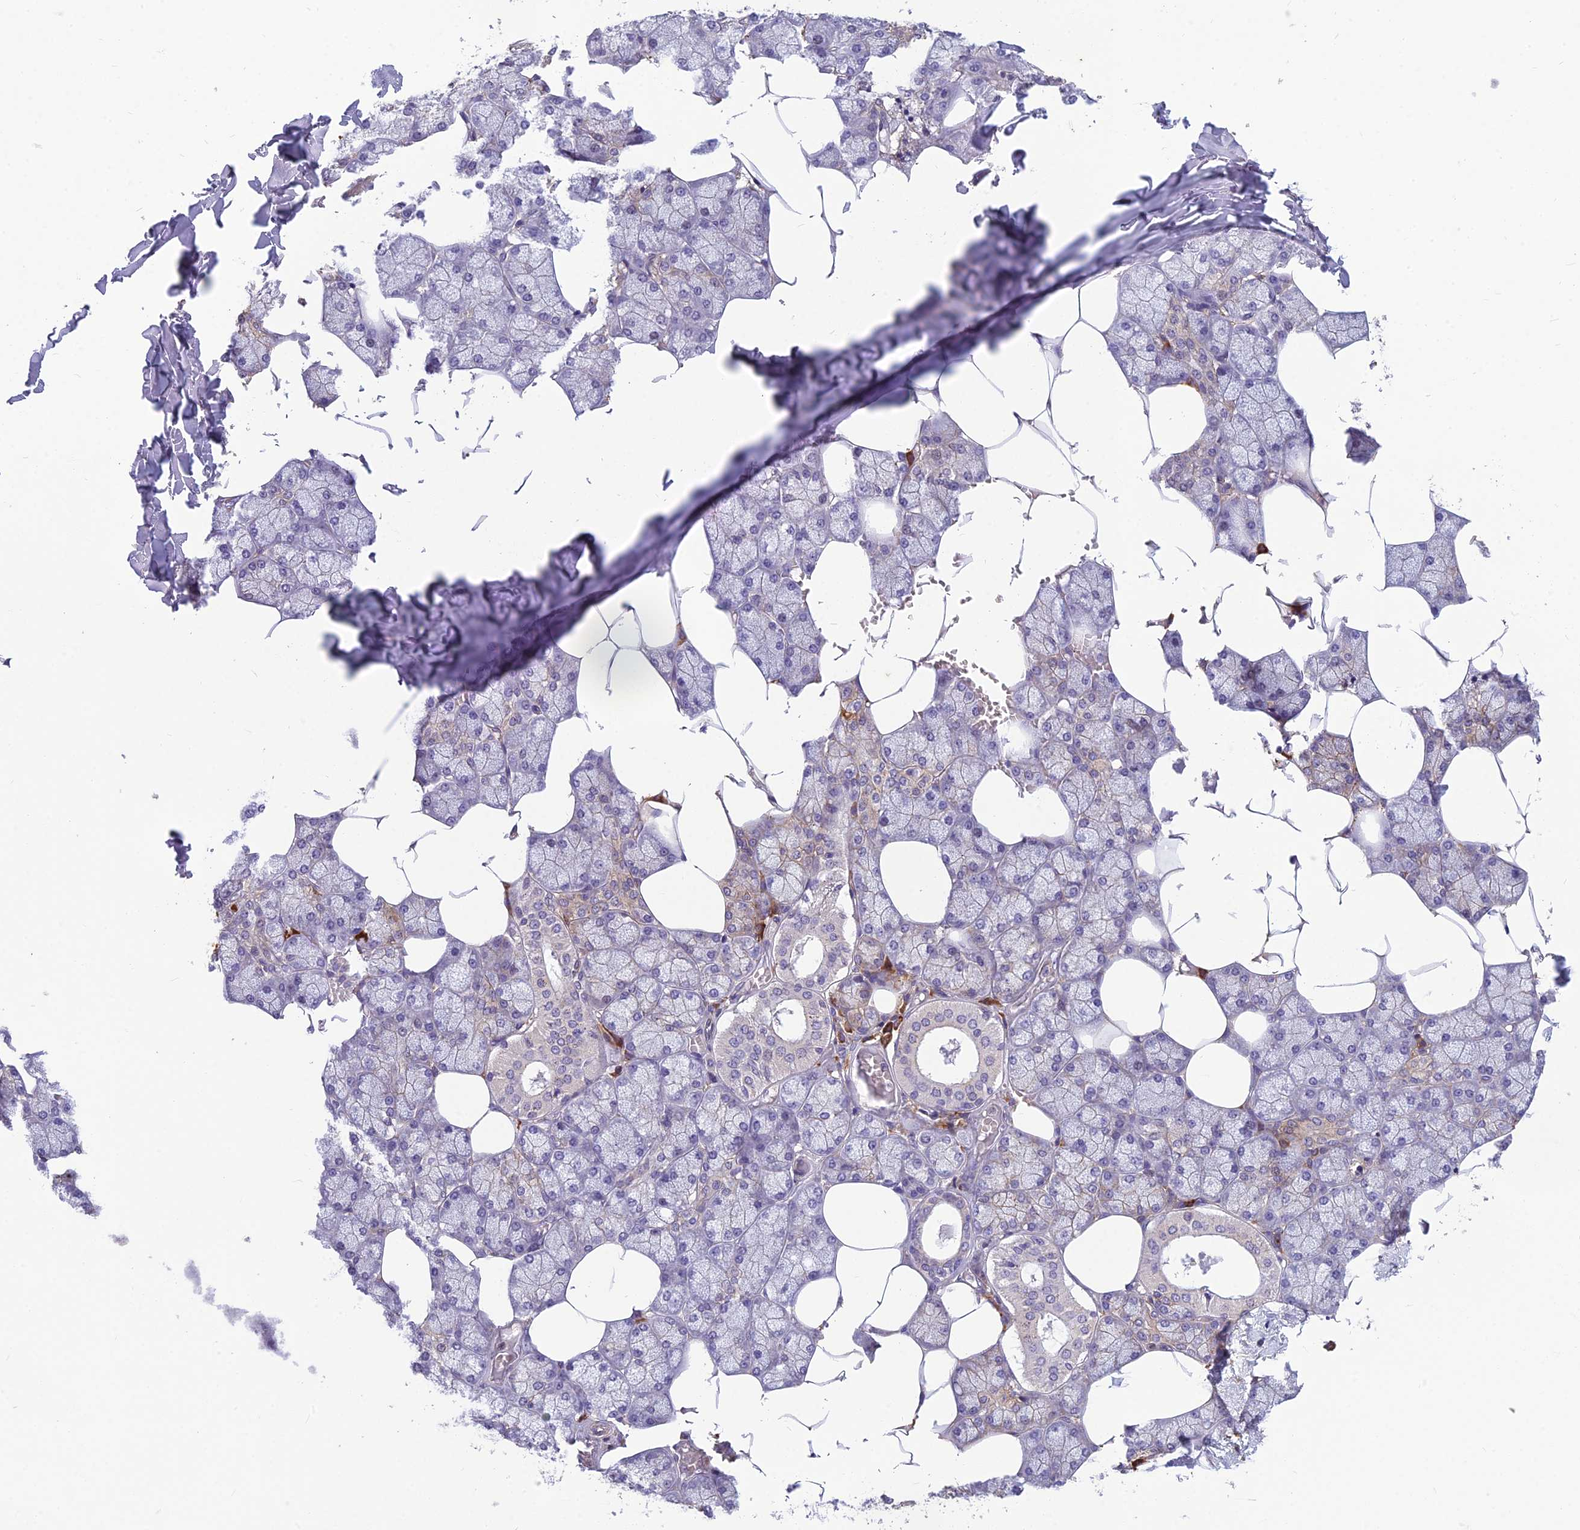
{"staining": {"intensity": "moderate", "quantity": "<25%", "location": "cytoplasmic/membranous"}, "tissue": "salivary gland", "cell_type": "Glandular cells", "image_type": "normal", "snomed": [{"axis": "morphology", "description": "Normal tissue, NOS"}, {"axis": "topography", "description": "Salivary gland"}], "caption": "Glandular cells display low levels of moderate cytoplasmic/membranous staining in about <25% of cells in unremarkable salivary gland. Ihc stains the protein of interest in brown and the nuclei are stained blue.", "gene": "TSPAN15", "patient": {"sex": "male", "age": 62}}